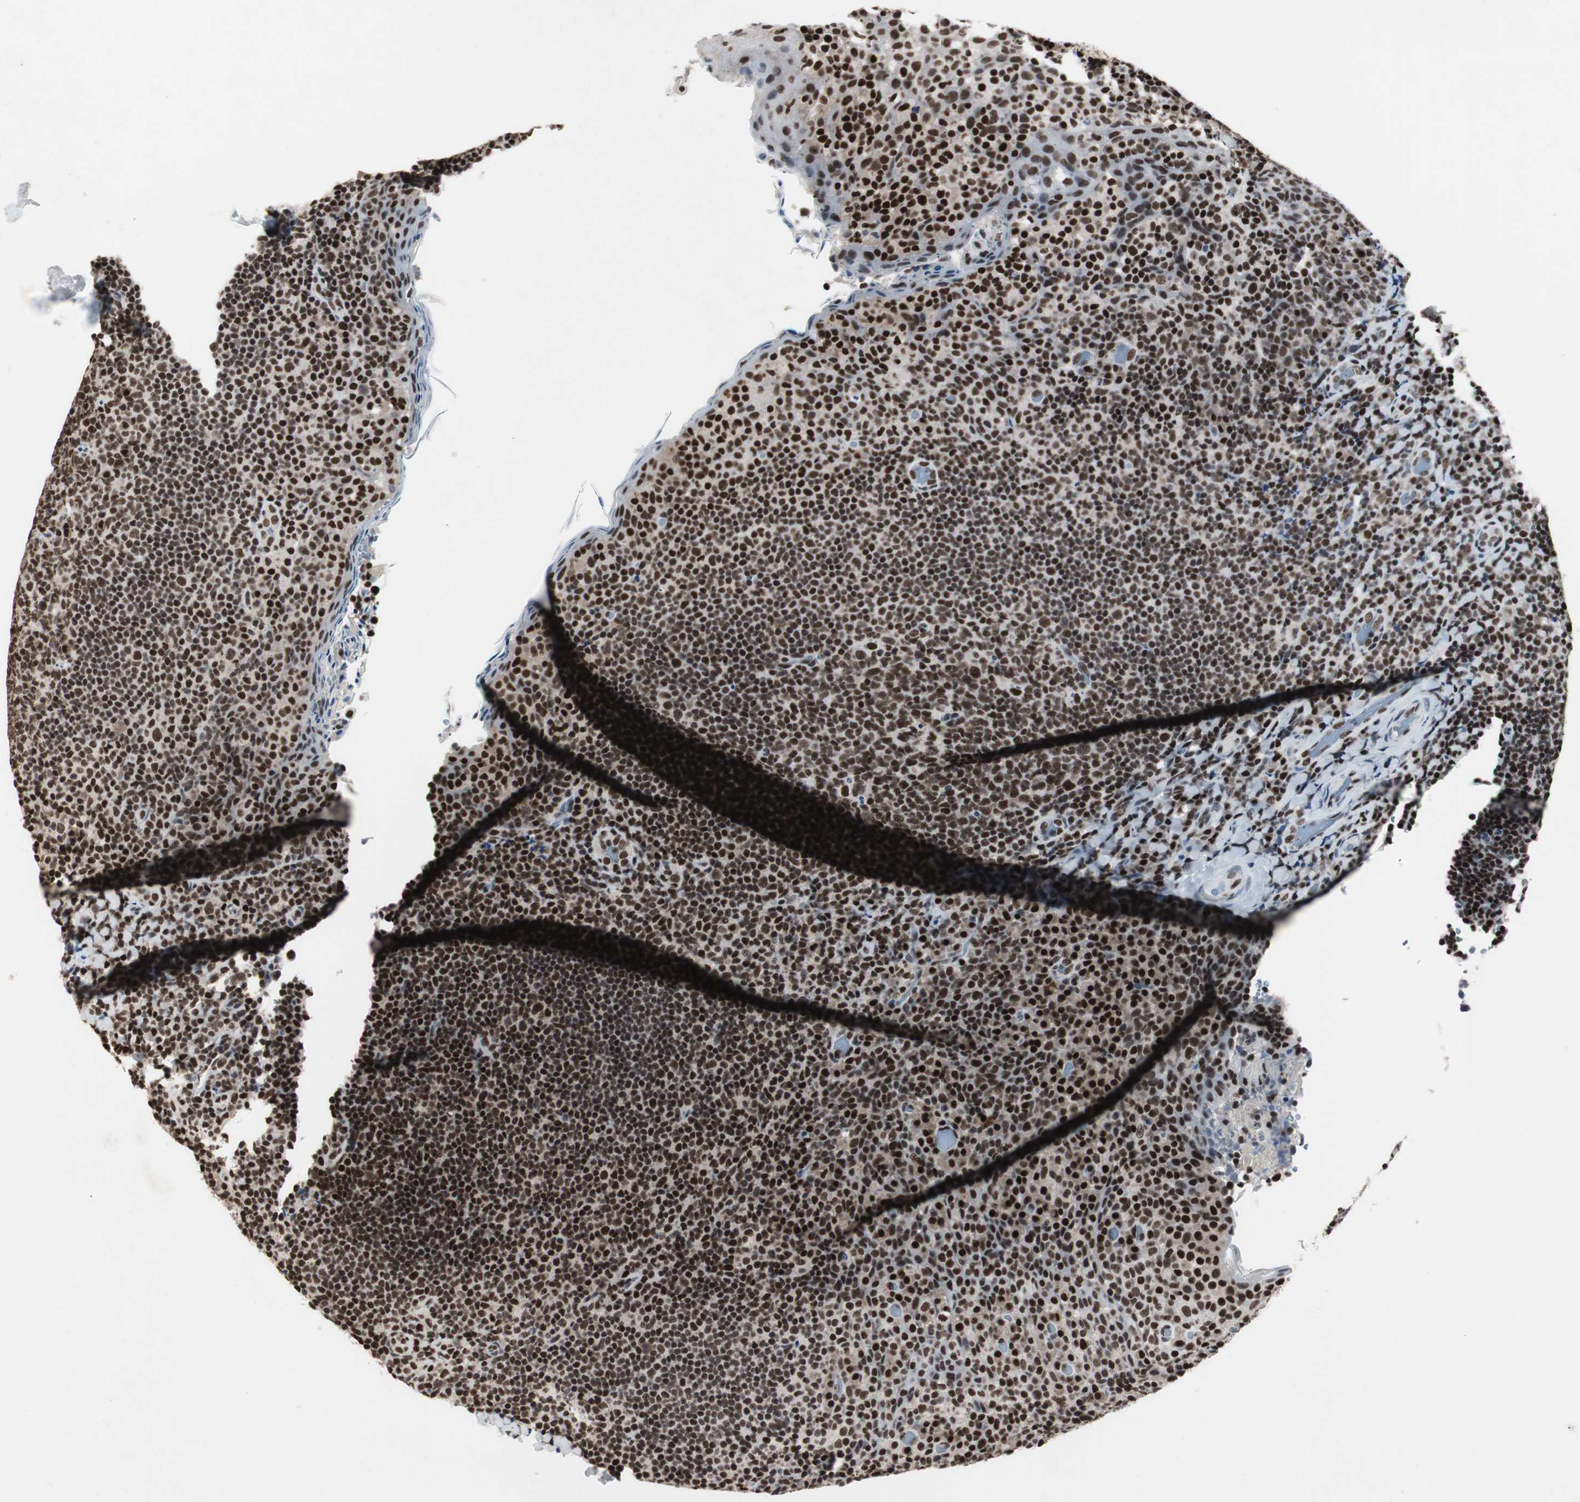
{"staining": {"intensity": "strong", "quantity": ">75%", "location": "nuclear"}, "tissue": "tonsil", "cell_type": "Germinal center cells", "image_type": "normal", "snomed": [{"axis": "morphology", "description": "Normal tissue, NOS"}, {"axis": "topography", "description": "Tonsil"}], "caption": "The image exhibits staining of unremarkable tonsil, revealing strong nuclear protein expression (brown color) within germinal center cells.", "gene": "RAD9A", "patient": {"sex": "male", "age": 17}}